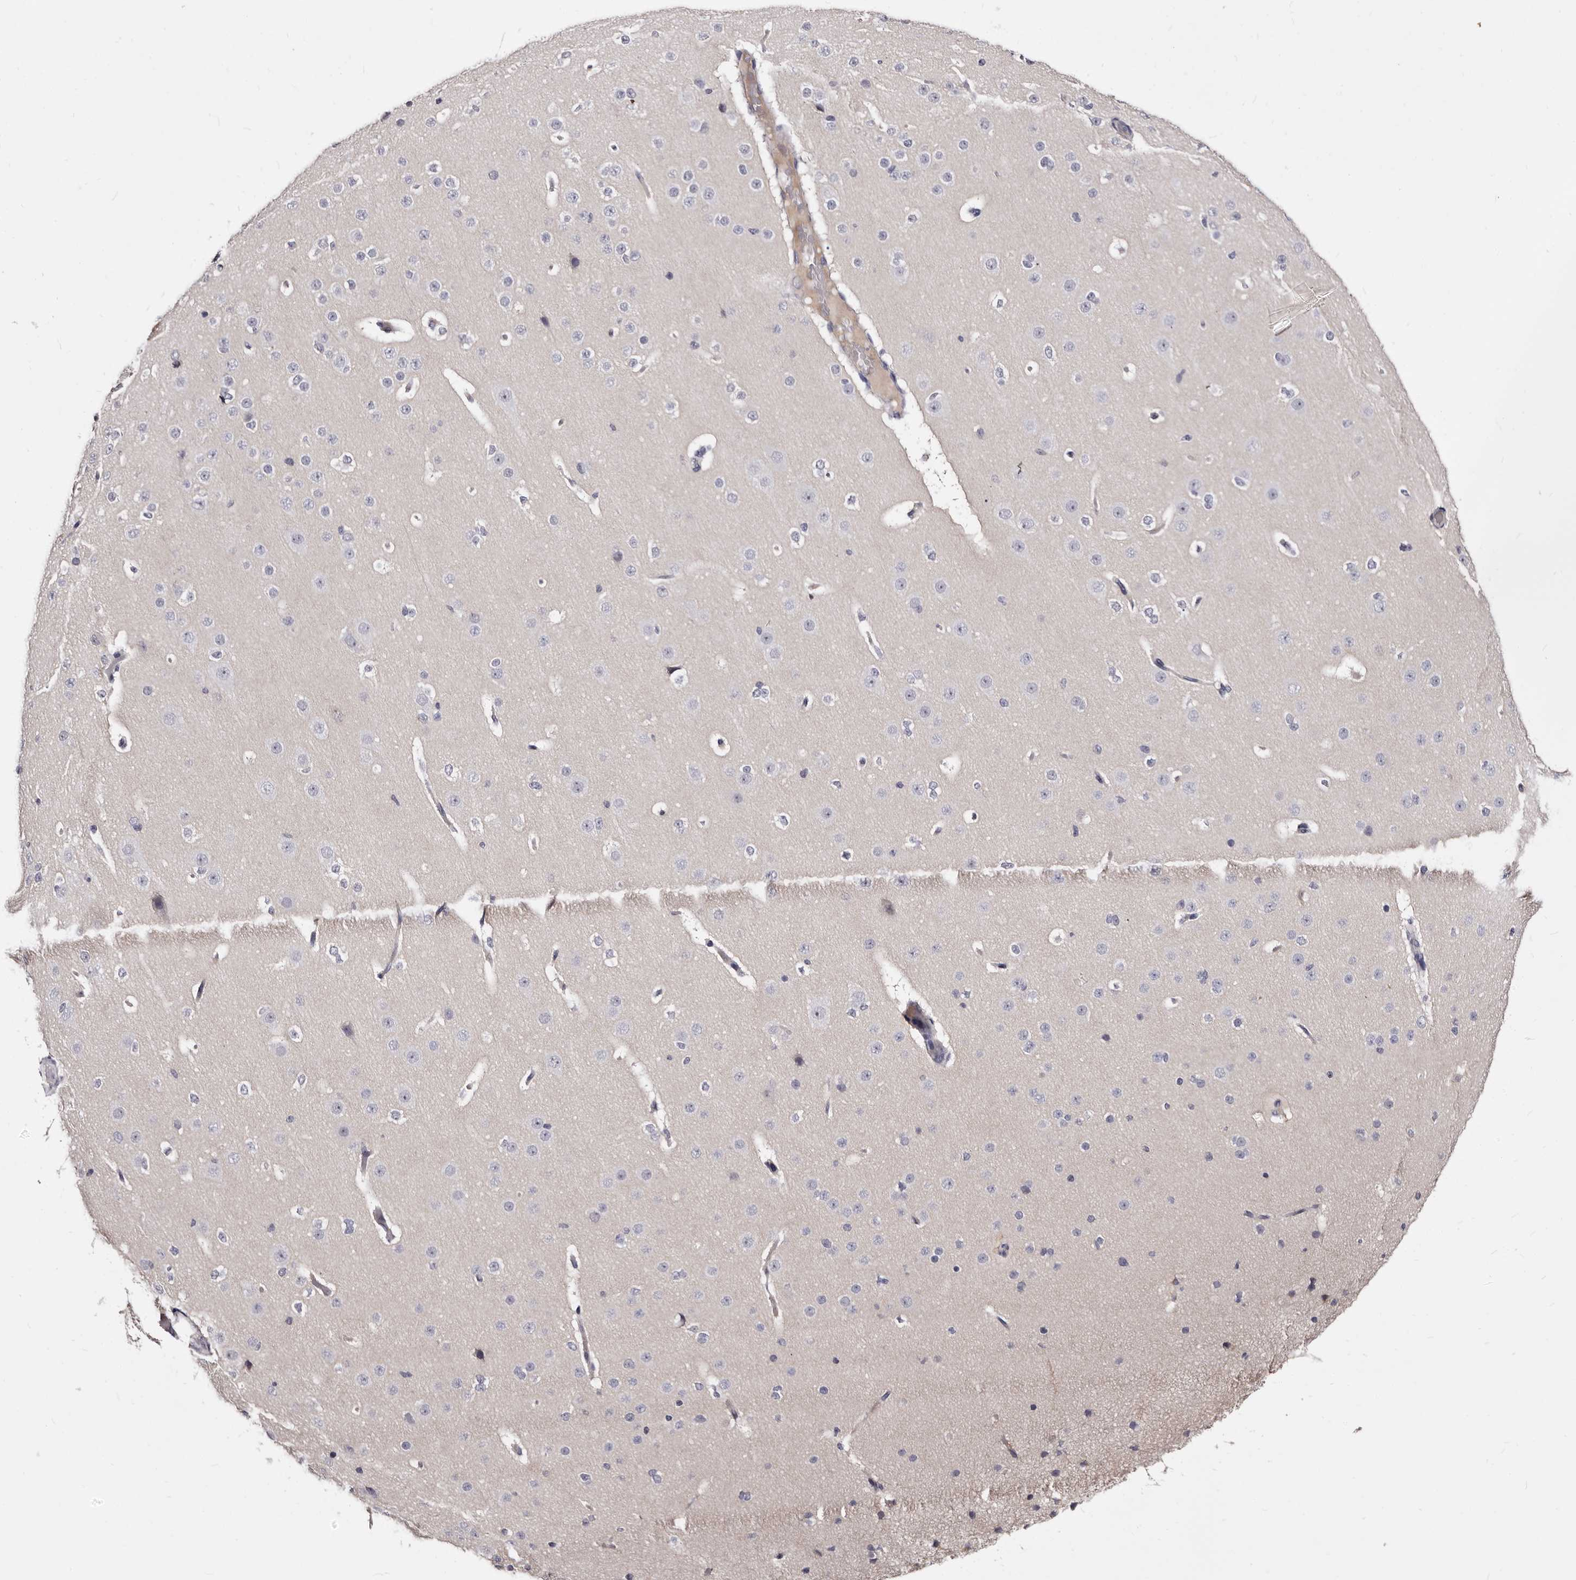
{"staining": {"intensity": "weak", "quantity": "25%-75%", "location": "cytoplasmic/membranous"}, "tissue": "cerebral cortex", "cell_type": "Endothelial cells", "image_type": "normal", "snomed": [{"axis": "morphology", "description": "Normal tissue, NOS"}, {"axis": "morphology", "description": "Developmental malformation"}, {"axis": "topography", "description": "Cerebral cortex"}], "caption": "This is a histology image of IHC staining of benign cerebral cortex, which shows weak staining in the cytoplasmic/membranous of endothelial cells.", "gene": "BPGM", "patient": {"sex": "female", "age": 30}}